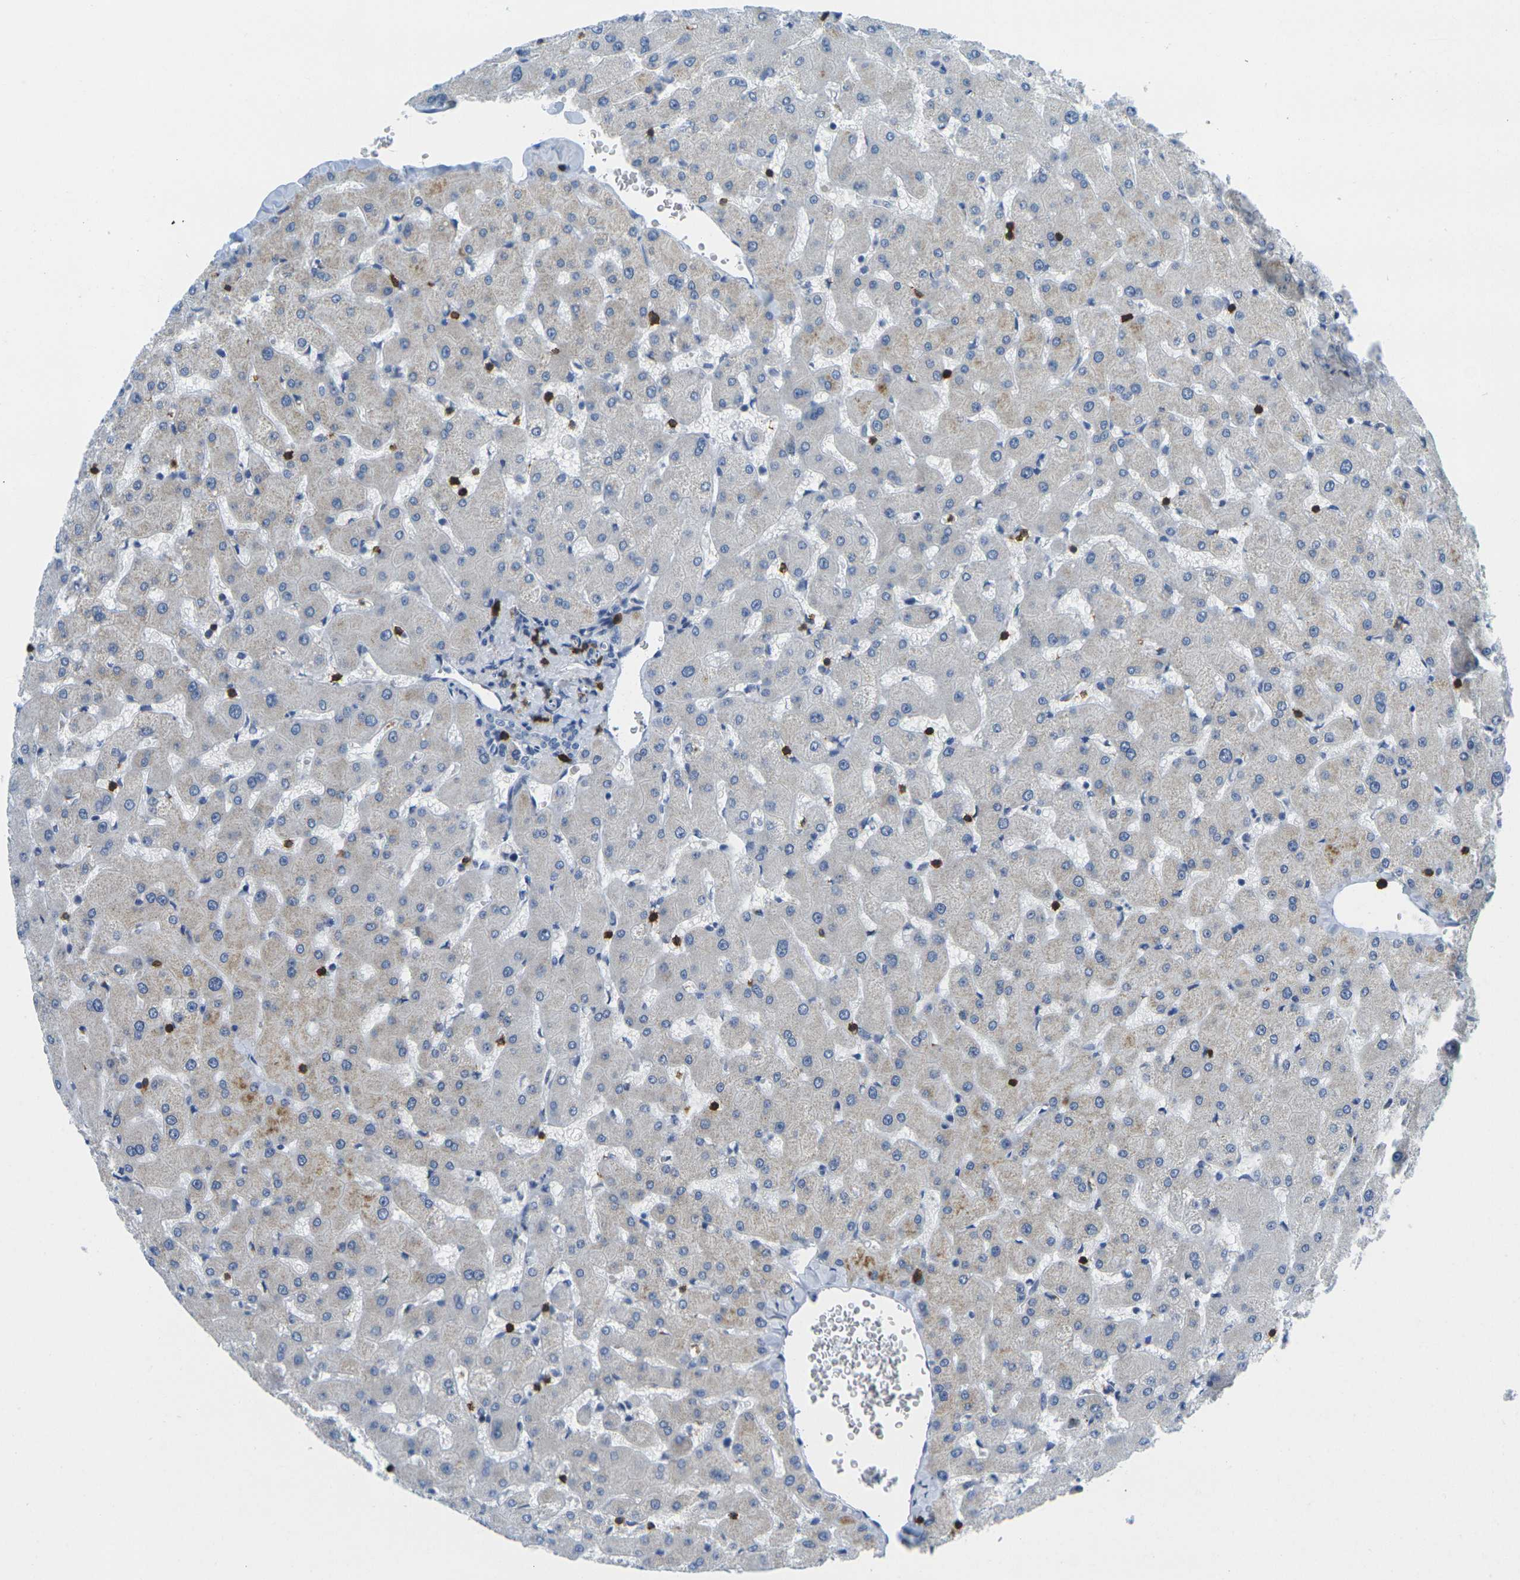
{"staining": {"intensity": "negative", "quantity": "none", "location": "none"}, "tissue": "liver", "cell_type": "Cholangiocytes", "image_type": "normal", "snomed": [{"axis": "morphology", "description": "Normal tissue, NOS"}, {"axis": "topography", "description": "Liver"}], "caption": "Immunohistochemistry (IHC) photomicrograph of unremarkable liver: human liver stained with DAB demonstrates no significant protein positivity in cholangiocytes. Nuclei are stained in blue.", "gene": "CD3D", "patient": {"sex": "female", "age": 63}}